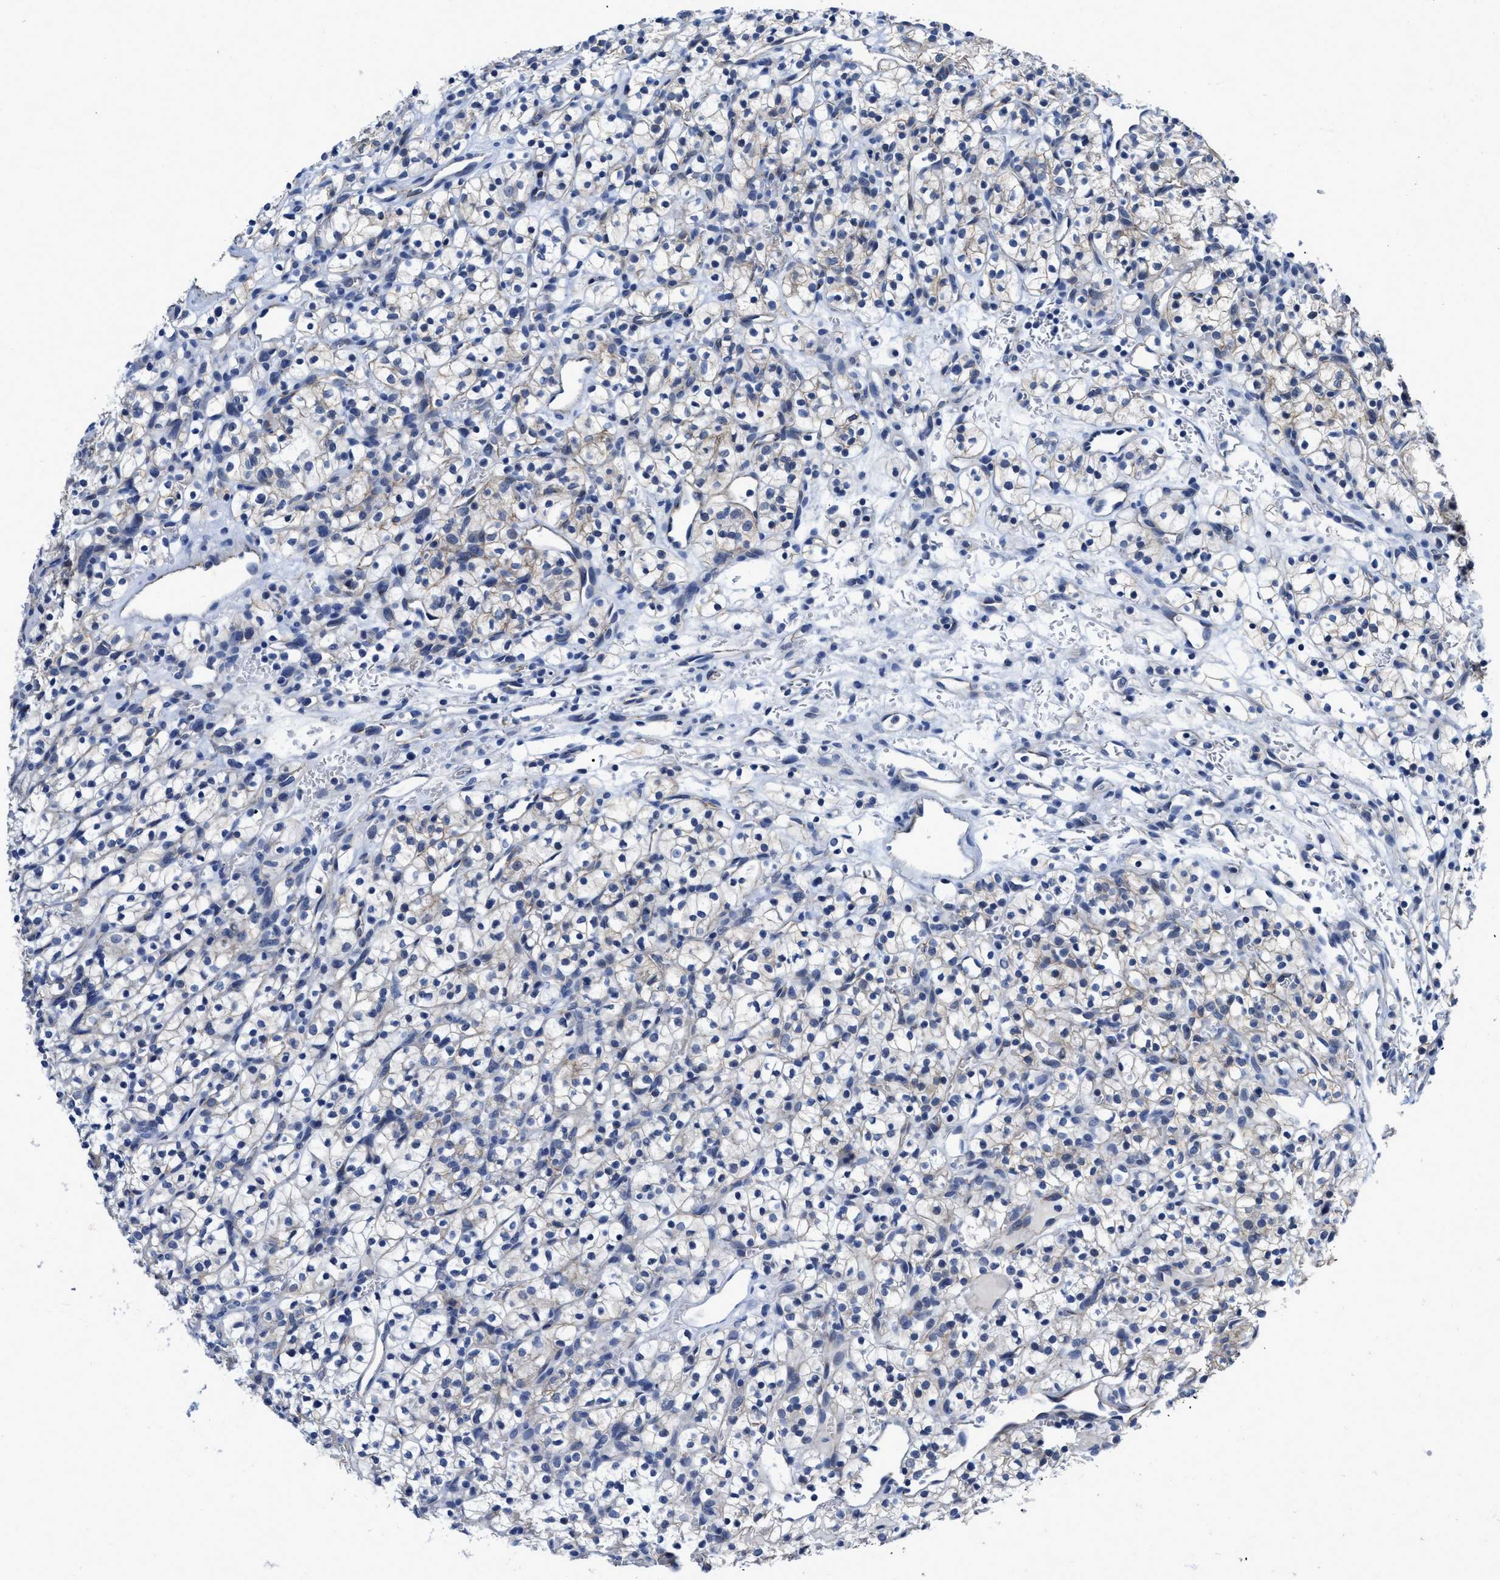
{"staining": {"intensity": "negative", "quantity": "none", "location": "none"}, "tissue": "renal cancer", "cell_type": "Tumor cells", "image_type": "cancer", "snomed": [{"axis": "morphology", "description": "Adenocarcinoma, NOS"}, {"axis": "topography", "description": "Kidney"}], "caption": "IHC of renal adenocarcinoma displays no positivity in tumor cells.", "gene": "GHITM", "patient": {"sex": "female", "age": 57}}